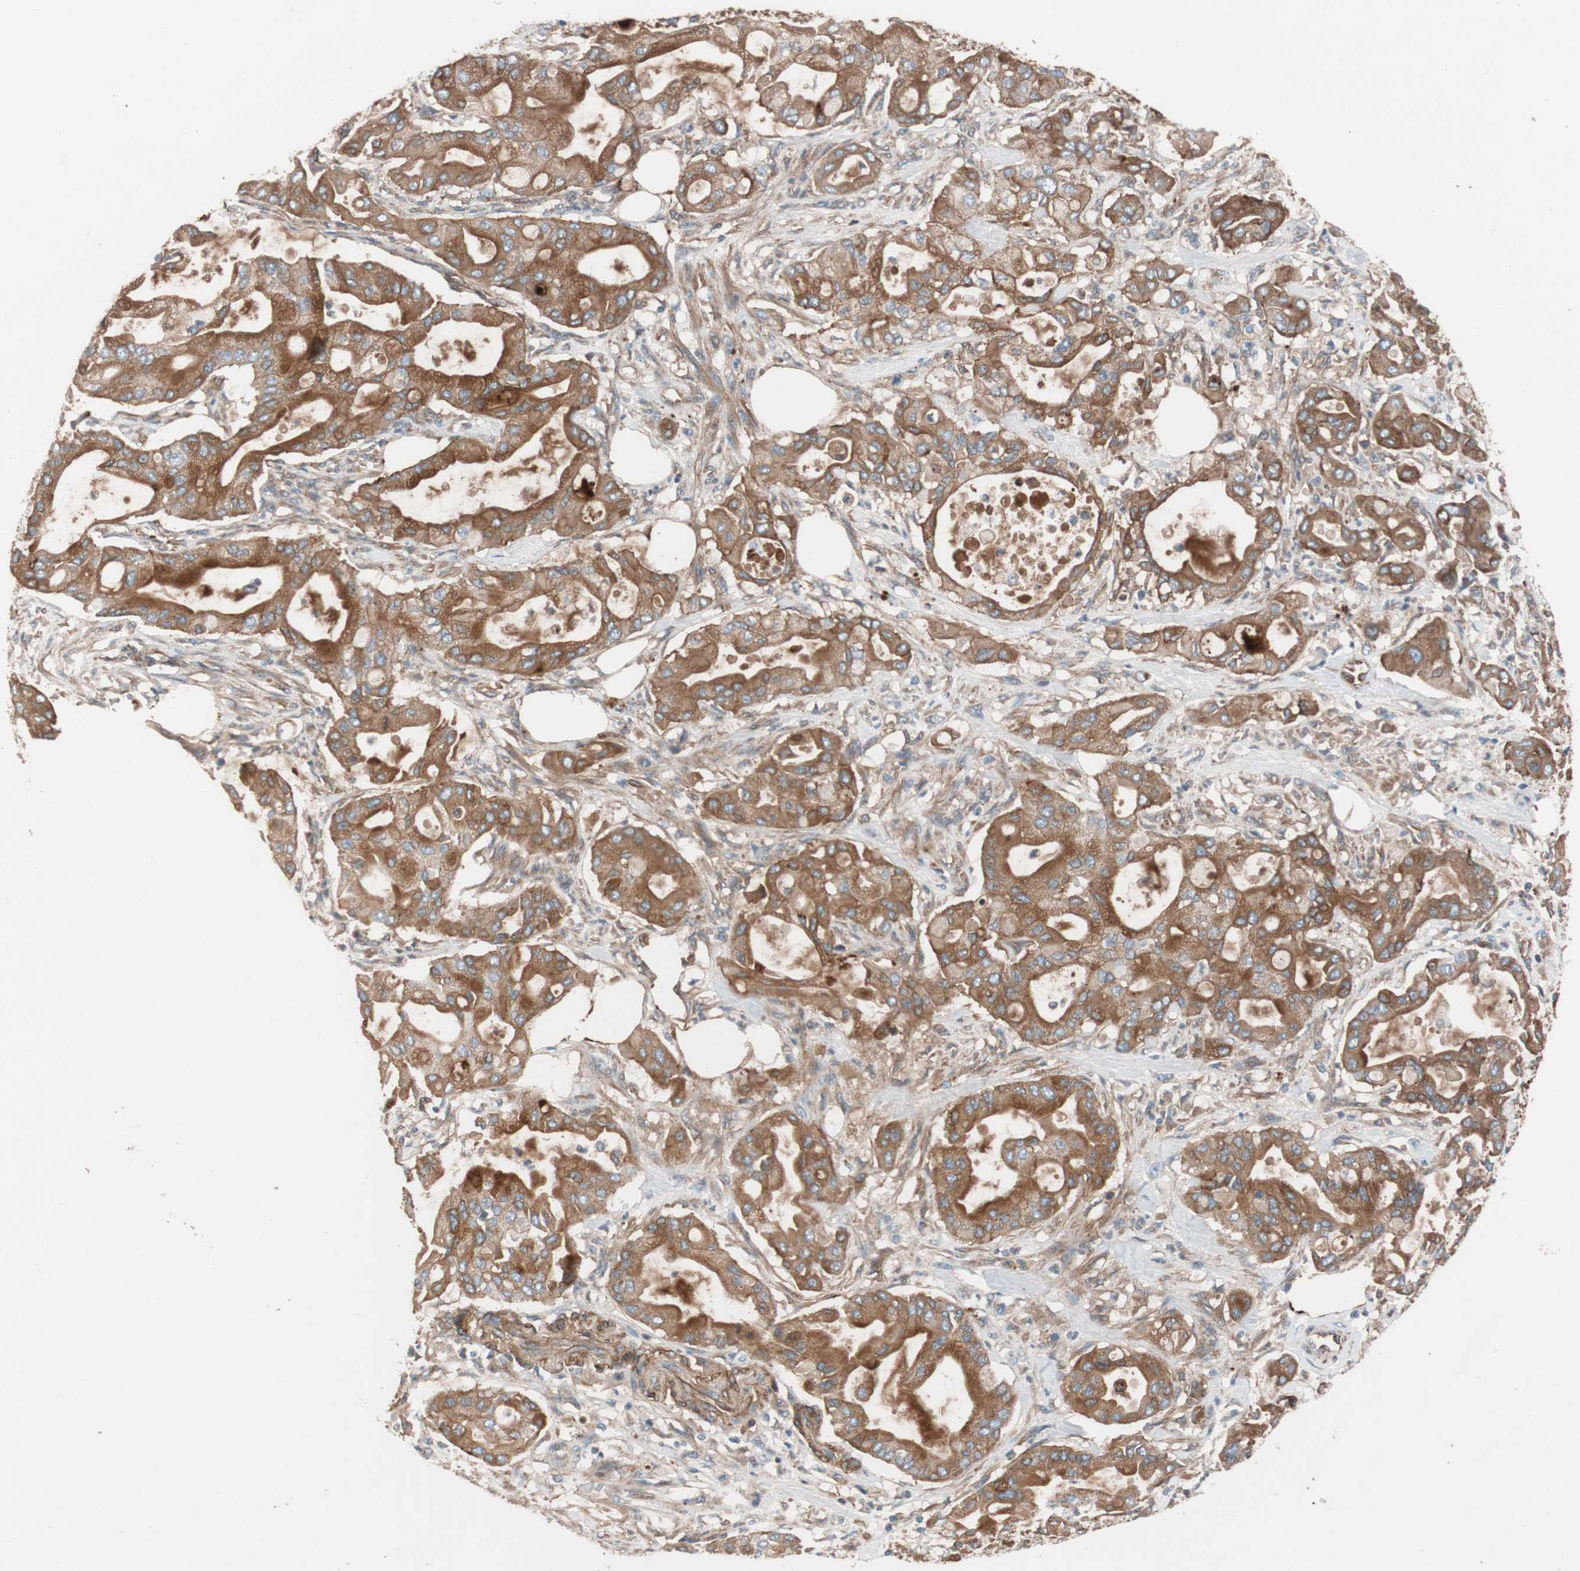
{"staining": {"intensity": "moderate", "quantity": ">75%", "location": "cytoplasmic/membranous"}, "tissue": "pancreatic cancer", "cell_type": "Tumor cells", "image_type": "cancer", "snomed": [{"axis": "morphology", "description": "Adenocarcinoma, NOS"}, {"axis": "morphology", "description": "Adenocarcinoma, metastatic, NOS"}, {"axis": "topography", "description": "Lymph node"}, {"axis": "topography", "description": "Pancreas"}, {"axis": "topography", "description": "Duodenum"}], "caption": "Protein expression analysis of human pancreatic cancer (adenocarcinoma) reveals moderate cytoplasmic/membranous expression in approximately >75% of tumor cells.", "gene": "SPINT1", "patient": {"sex": "female", "age": 64}}